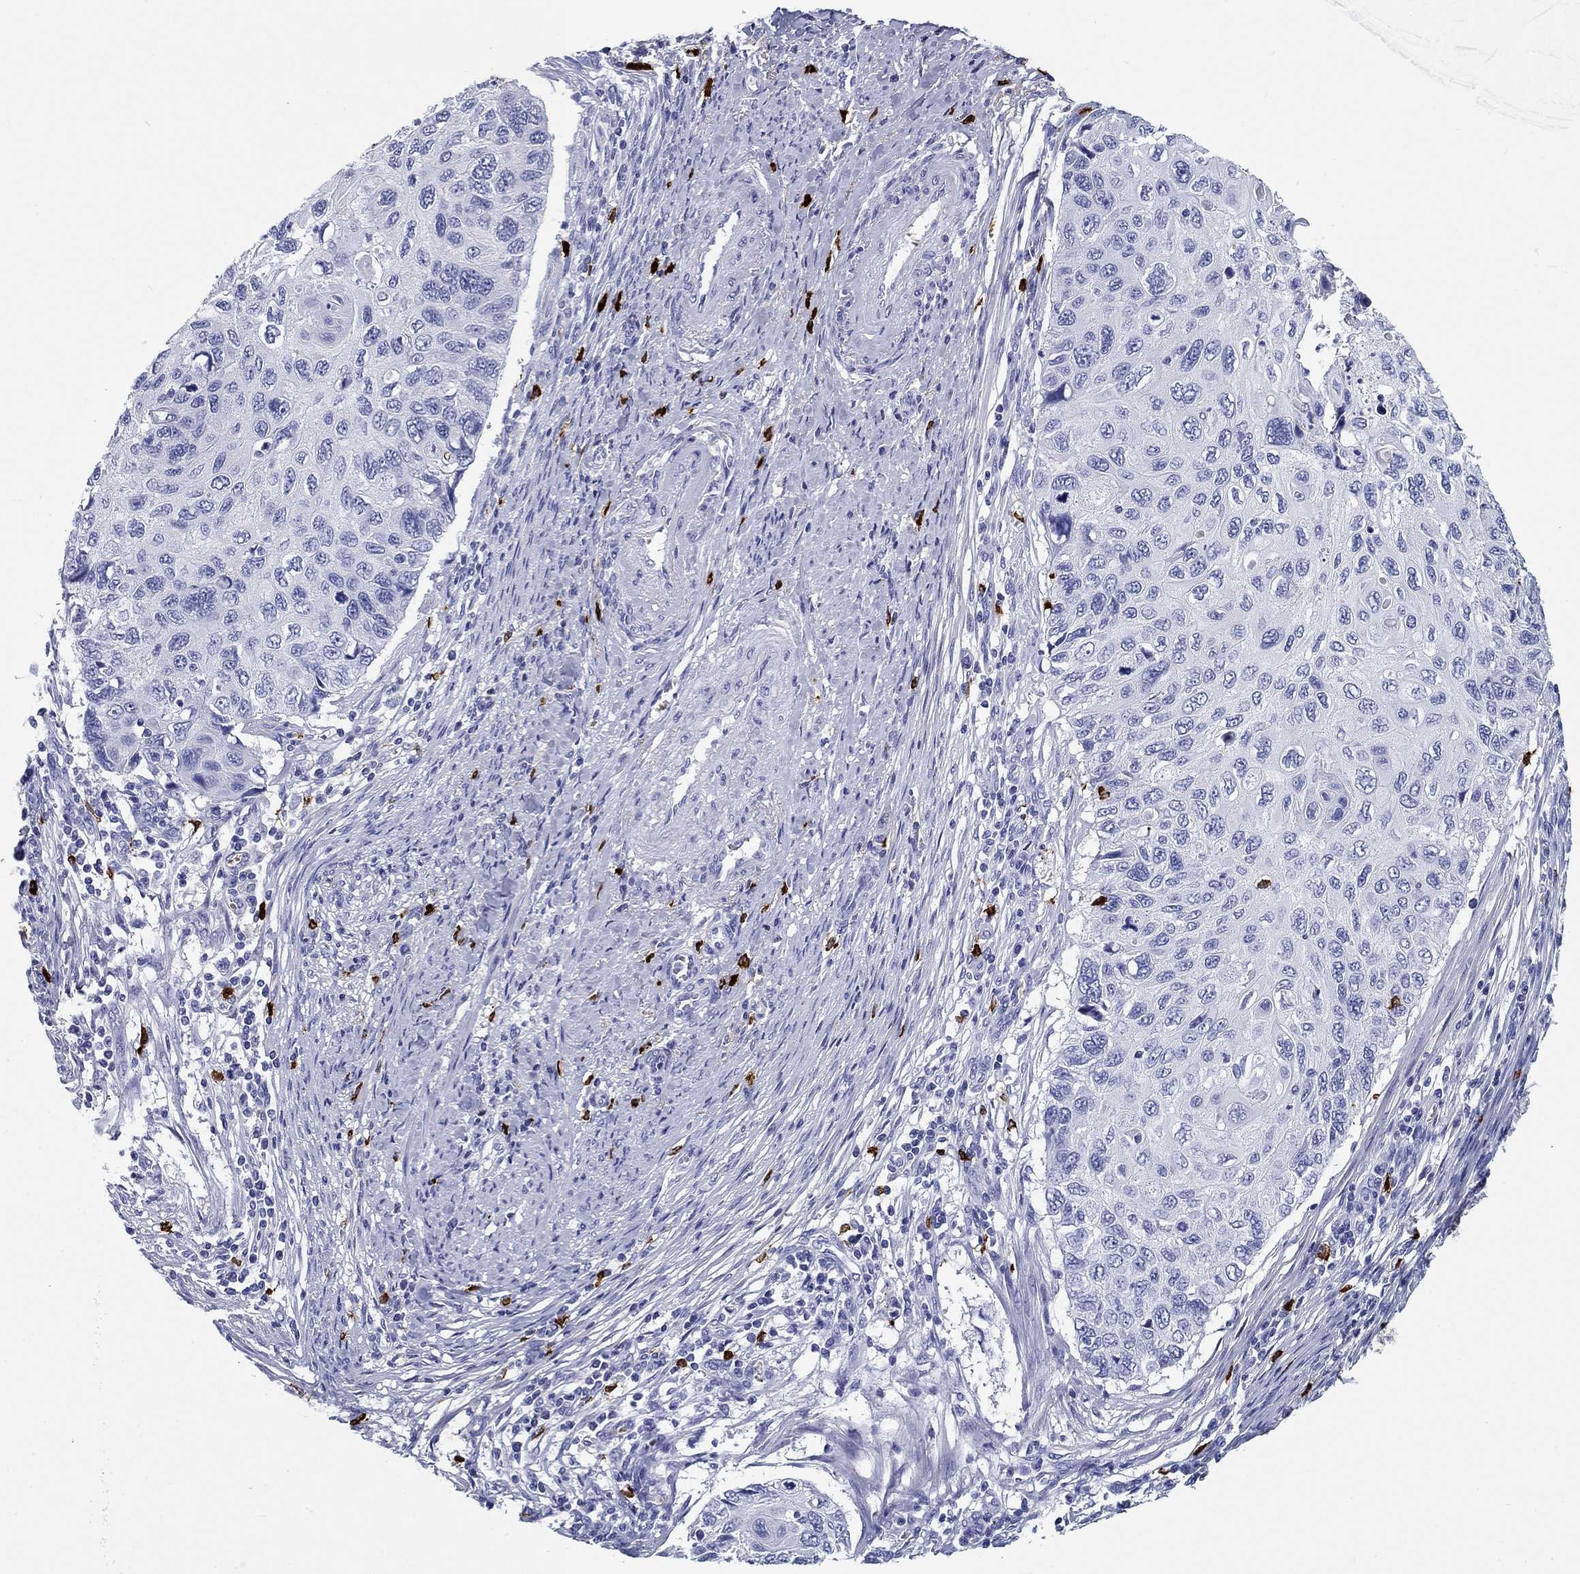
{"staining": {"intensity": "negative", "quantity": "none", "location": "none"}, "tissue": "cervical cancer", "cell_type": "Tumor cells", "image_type": "cancer", "snomed": [{"axis": "morphology", "description": "Squamous cell carcinoma, NOS"}, {"axis": "topography", "description": "Cervix"}], "caption": "An IHC histopathology image of cervical cancer (squamous cell carcinoma) is shown. There is no staining in tumor cells of cervical cancer (squamous cell carcinoma).", "gene": "CD40LG", "patient": {"sex": "female", "age": 70}}